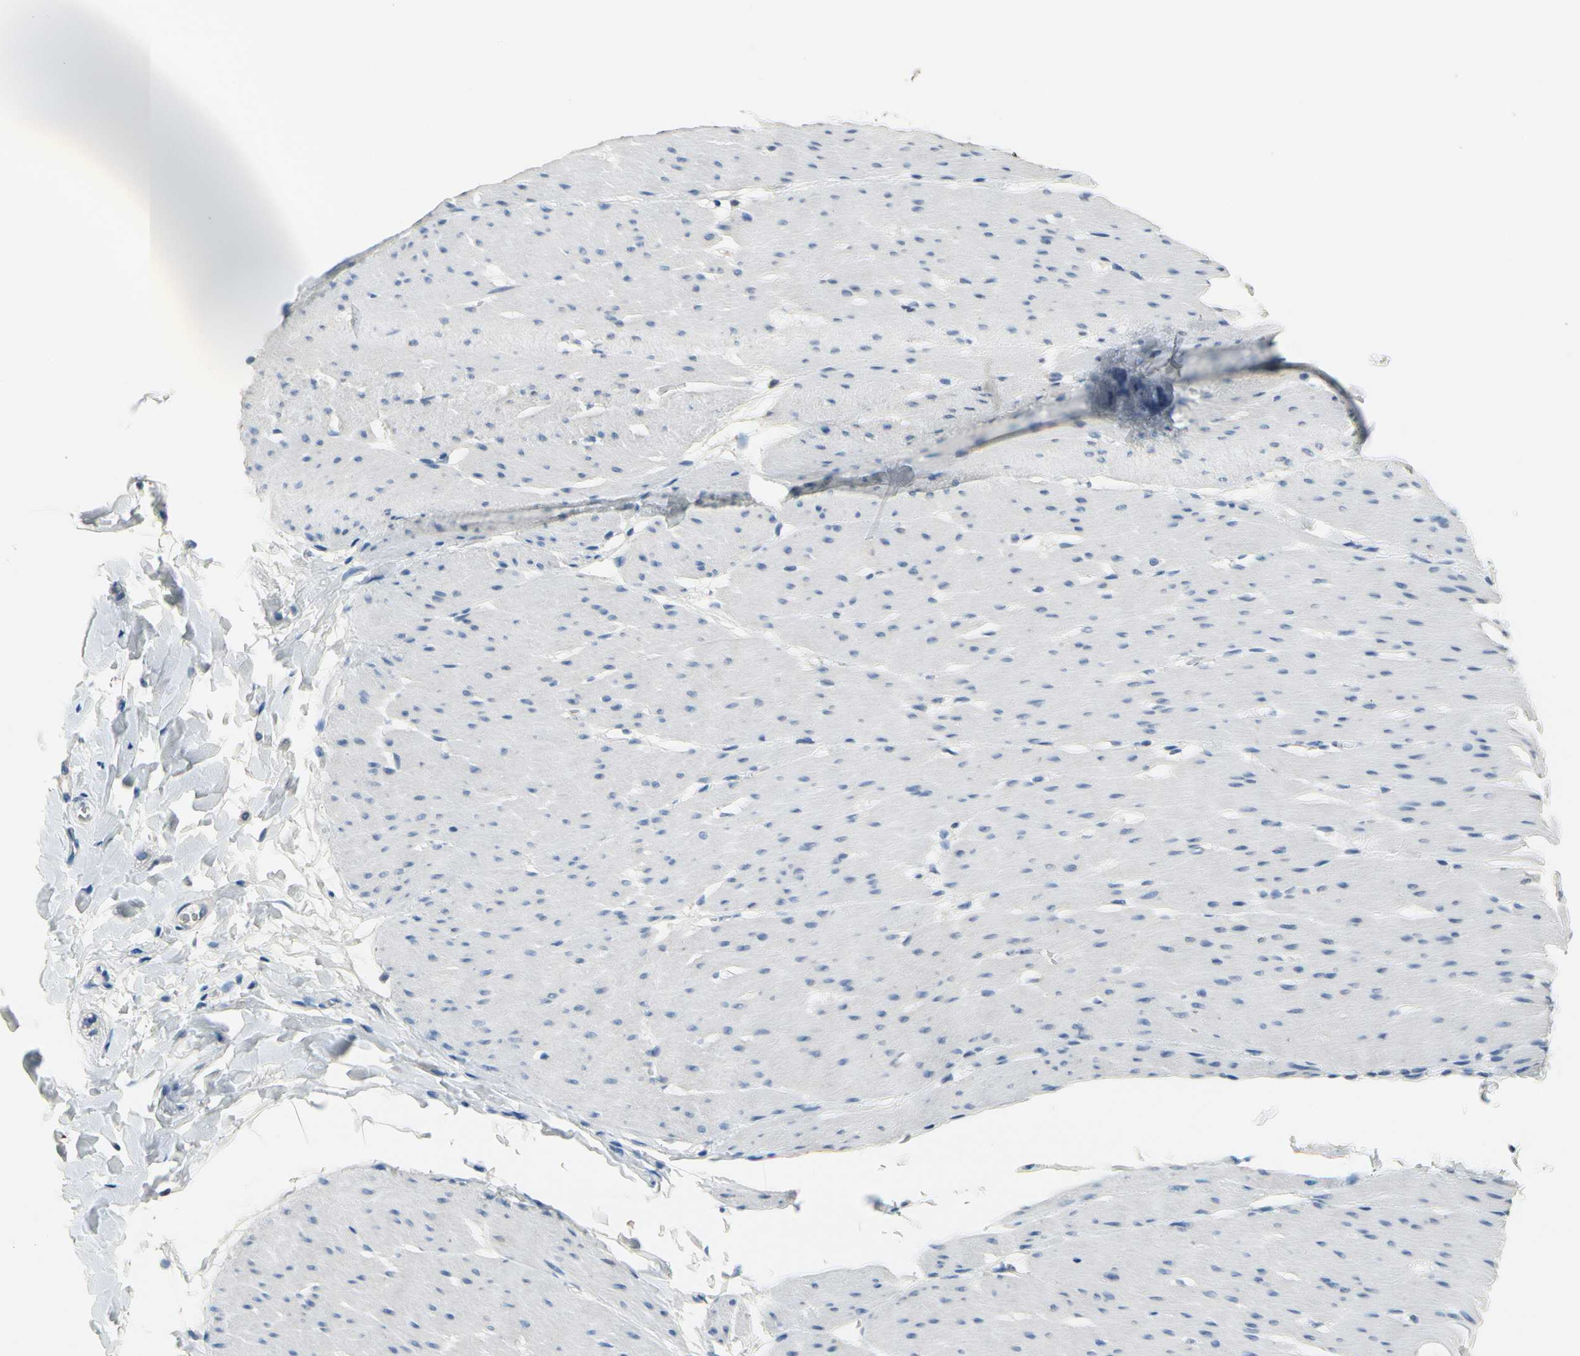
{"staining": {"intensity": "negative", "quantity": "none", "location": "none"}, "tissue": "smooth muscle", "cell_type": "Smooth muscle cells", "image_type": "normal", "snomed": [{"axis": "morphology", "description": "Normal tissue, NOS"}, {"axis": "topography", "description": "Smooth muscle"}, {"axis": "topography", "description": "Colon"}], "caption": "An immunohistochemistry image of normal smooth muscle is shown. There is no staining in smooth muscle cells of smooth muscle.", "gene": "MUC5B", "patient": {"sex": "male", "age": 67}}